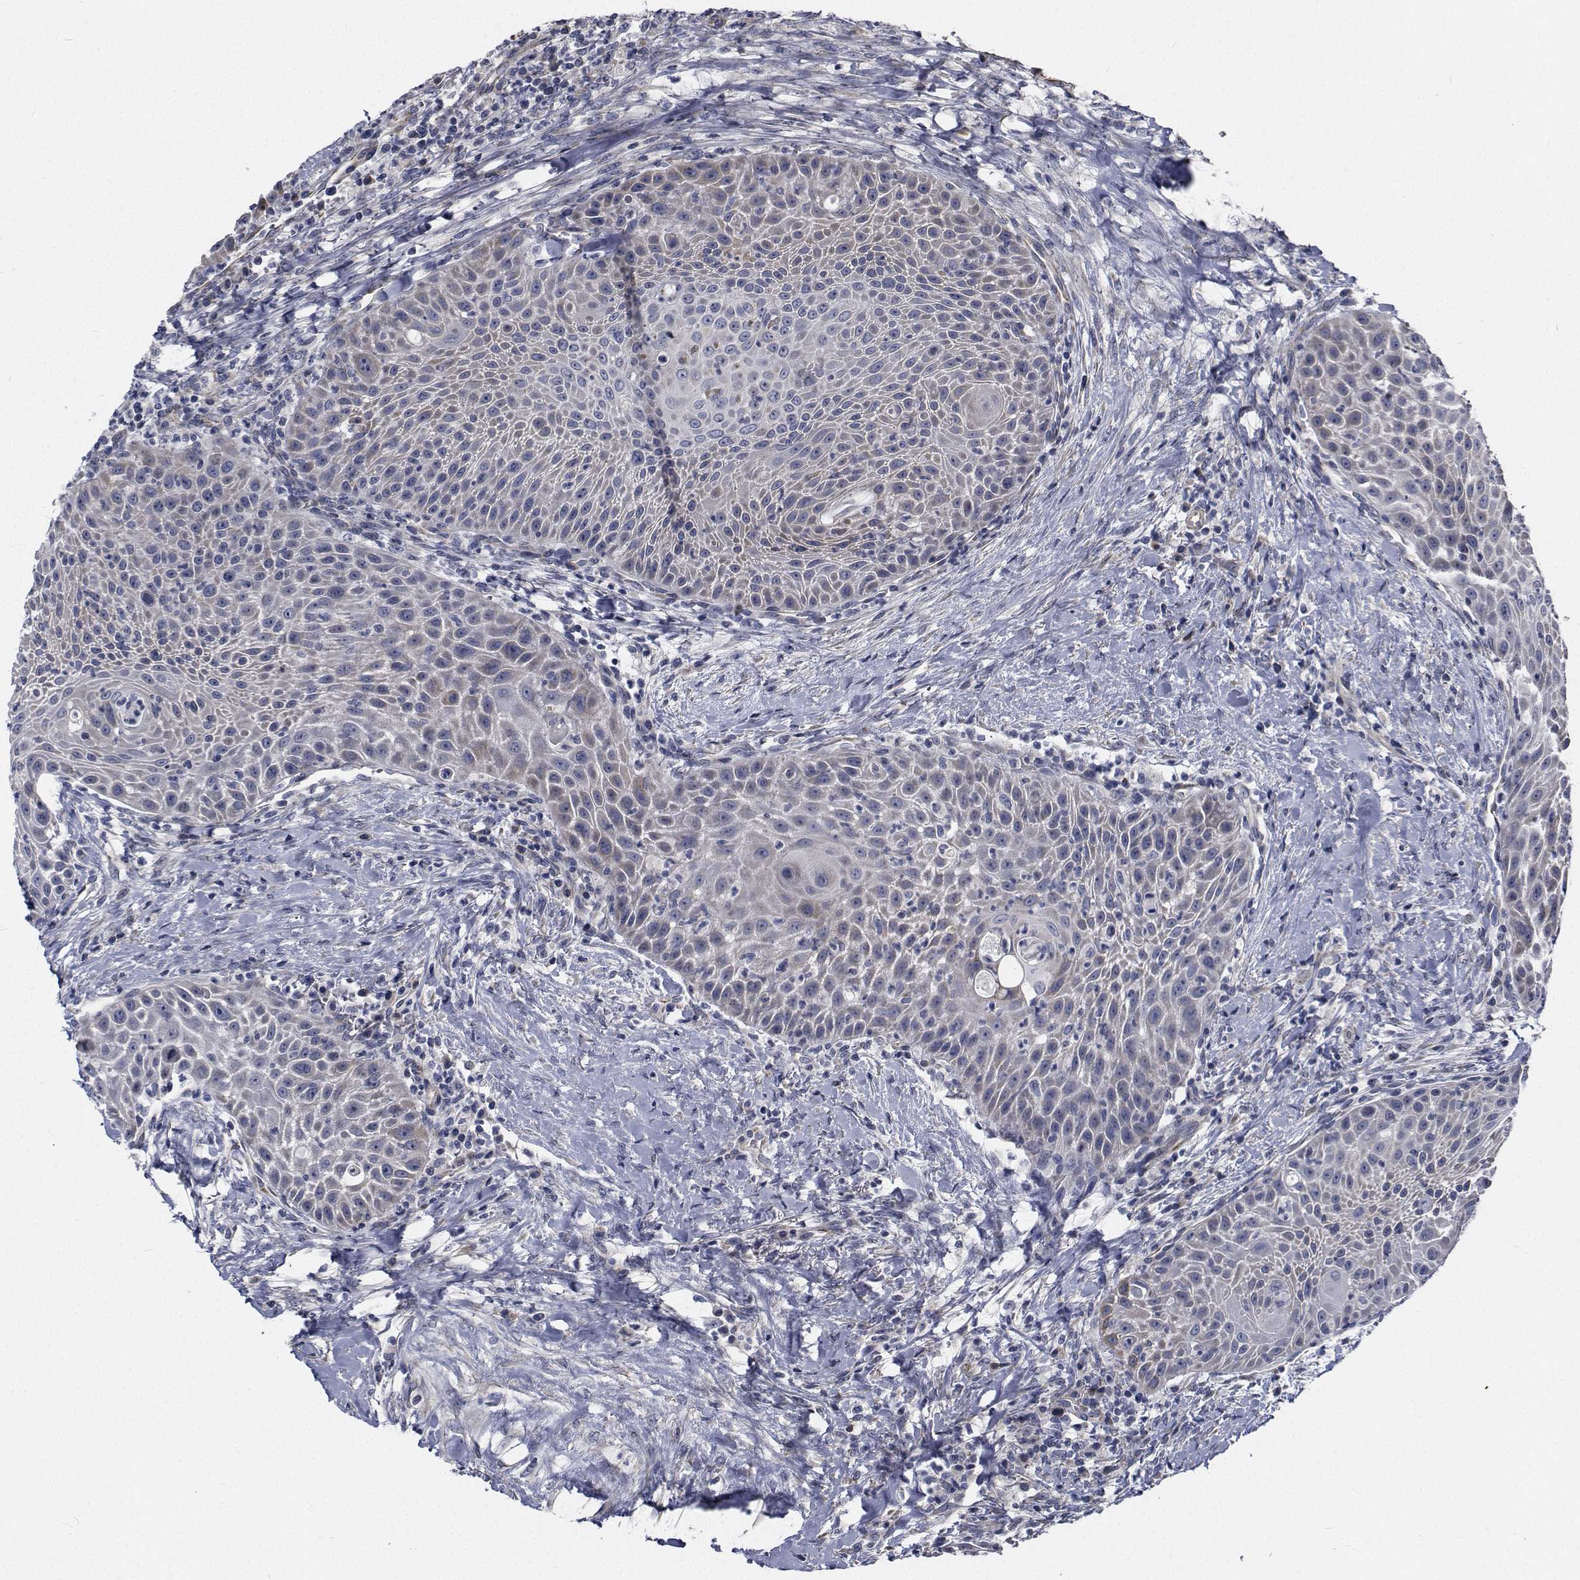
{"staining": {"intensity": "negative", "quantity": "none", "location": "none"}, "tissue": "head and neck cancer", "cell_type": "Tumor cells", "image_type": "cancer", "snomed": [{"axis": "morphology", "description": "Squamous cell carcinoma, NOS"}, {"axis": "topography", "description": "Head-Neck"}], "caption": "There is no significant positivity in tumor cells of head and neck cancer.", "gene": "TTBK1", "patient": {"sex": "male", "age": 69}}